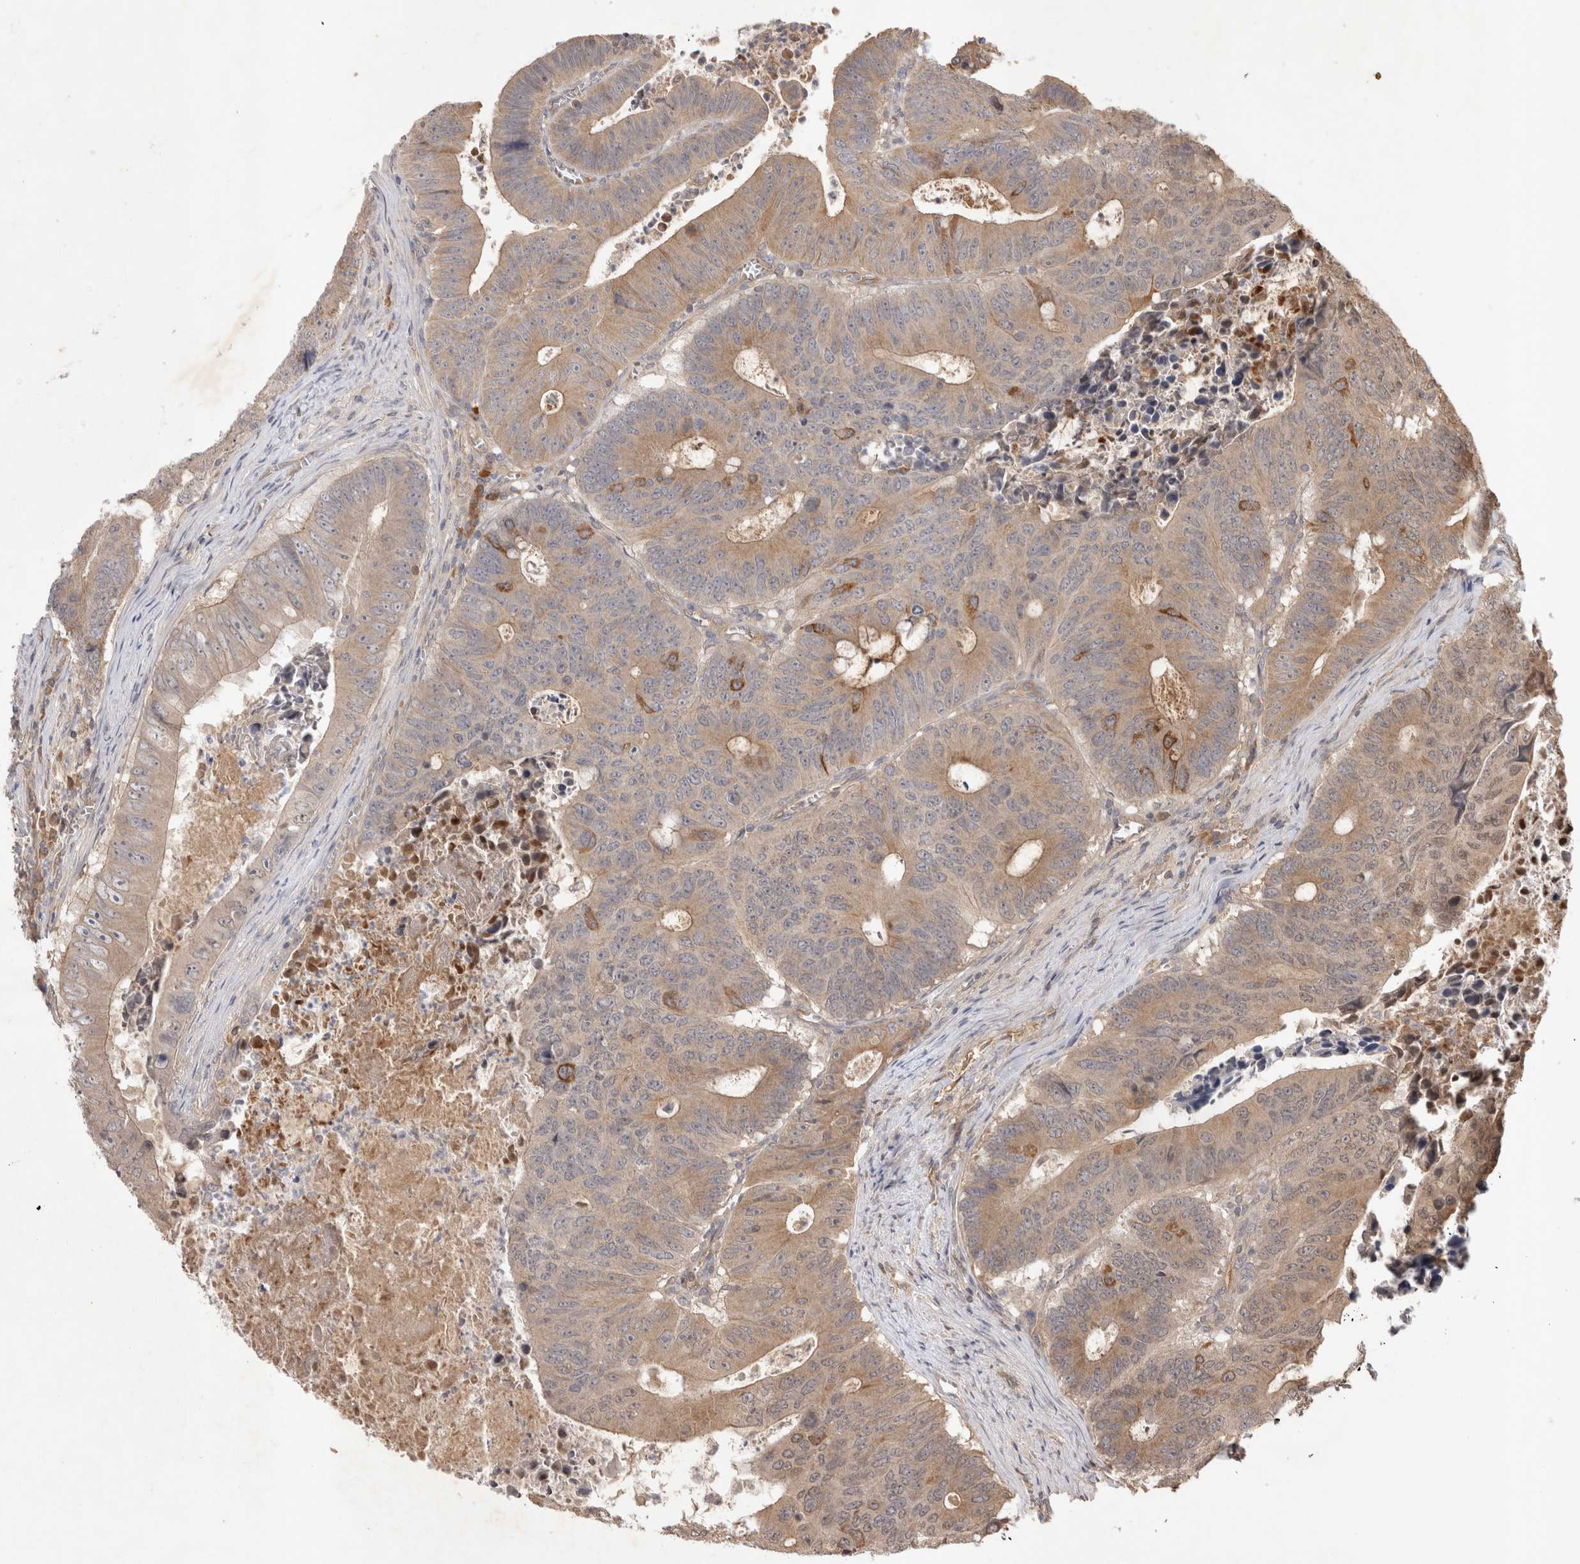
{"staining": {"intensity": "weak", "quantity": ">75%", "location": "cytoplasmic/membranous"}, "tissue": "colorectal cancer", "cell_type": "Tumor cells", "image_type": "cancer", "snomed": [{"axis": "morphology", "description": "Adenocarcinoma, NOS"}, {"axis": "topography", "description": "Colon"}], "caption": "Immunohistochemical staining of human colorectal cancer demonstrates weak cytoplasmic/membranous protein staining in about >75% of tumor cells. (DAB (3,3'-diaminobenzidine) = brown stain, brightfield microscopy at high magnification).", "gene": "YES1", "patient": {"sex": "male", "age": 87}}